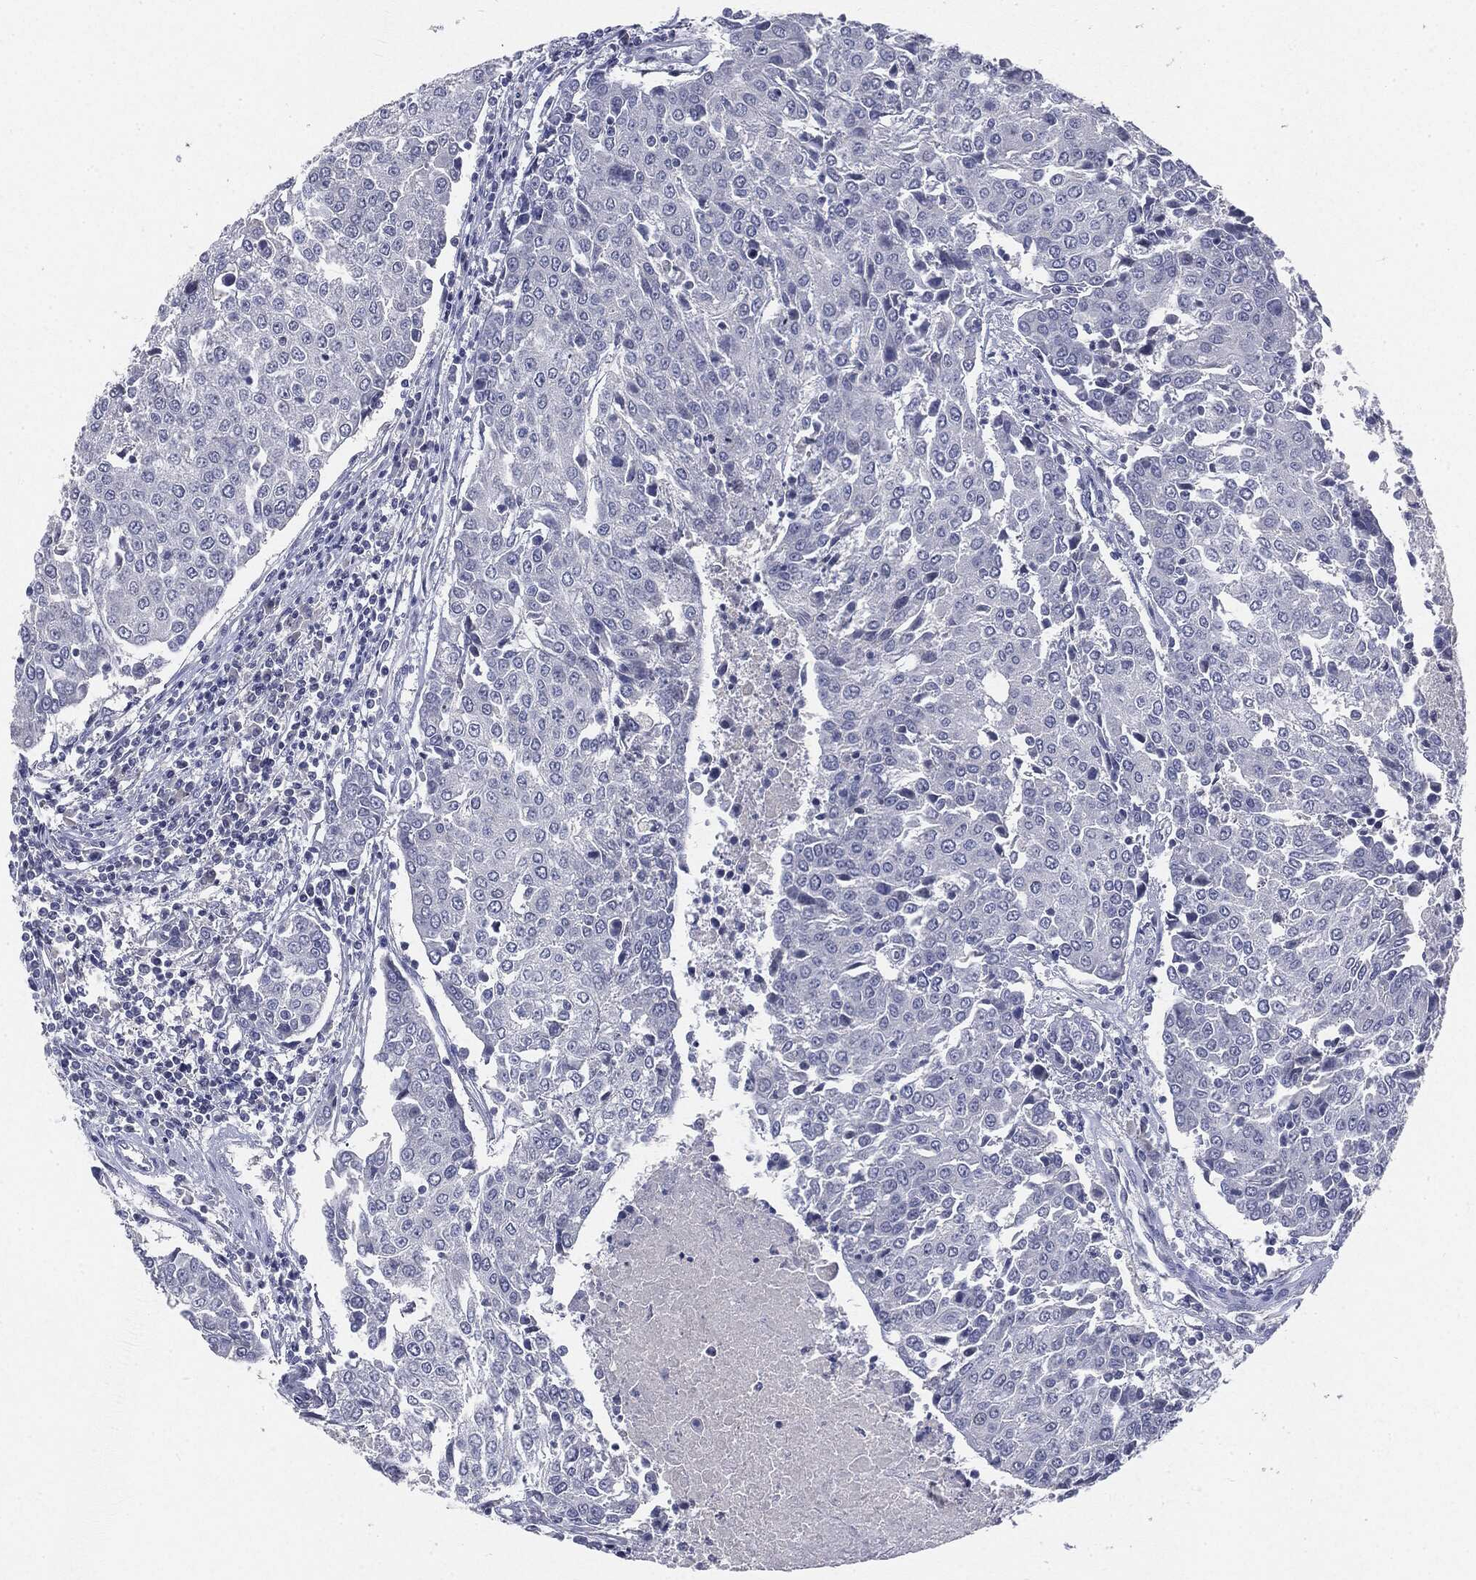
{"staining": {"intensity": "negative", "quantity": "none", "location": "none"}, "tissue": "urothelial cancer", "cell_type": "Tumor cells", "image_type": "cancer", "snomed": [{"axis": "morphology", "description": "Urothelial carcinoma, High grade"}, {"axis": "topography", "description": "Urinary bladder"}], "caption": "This is an IHC micrograph of urothelial carcinoma (high-grade). There is no expression in tumor cells.", "gene": "CGB1", "patient": {"sex": "female", "age": 85}}